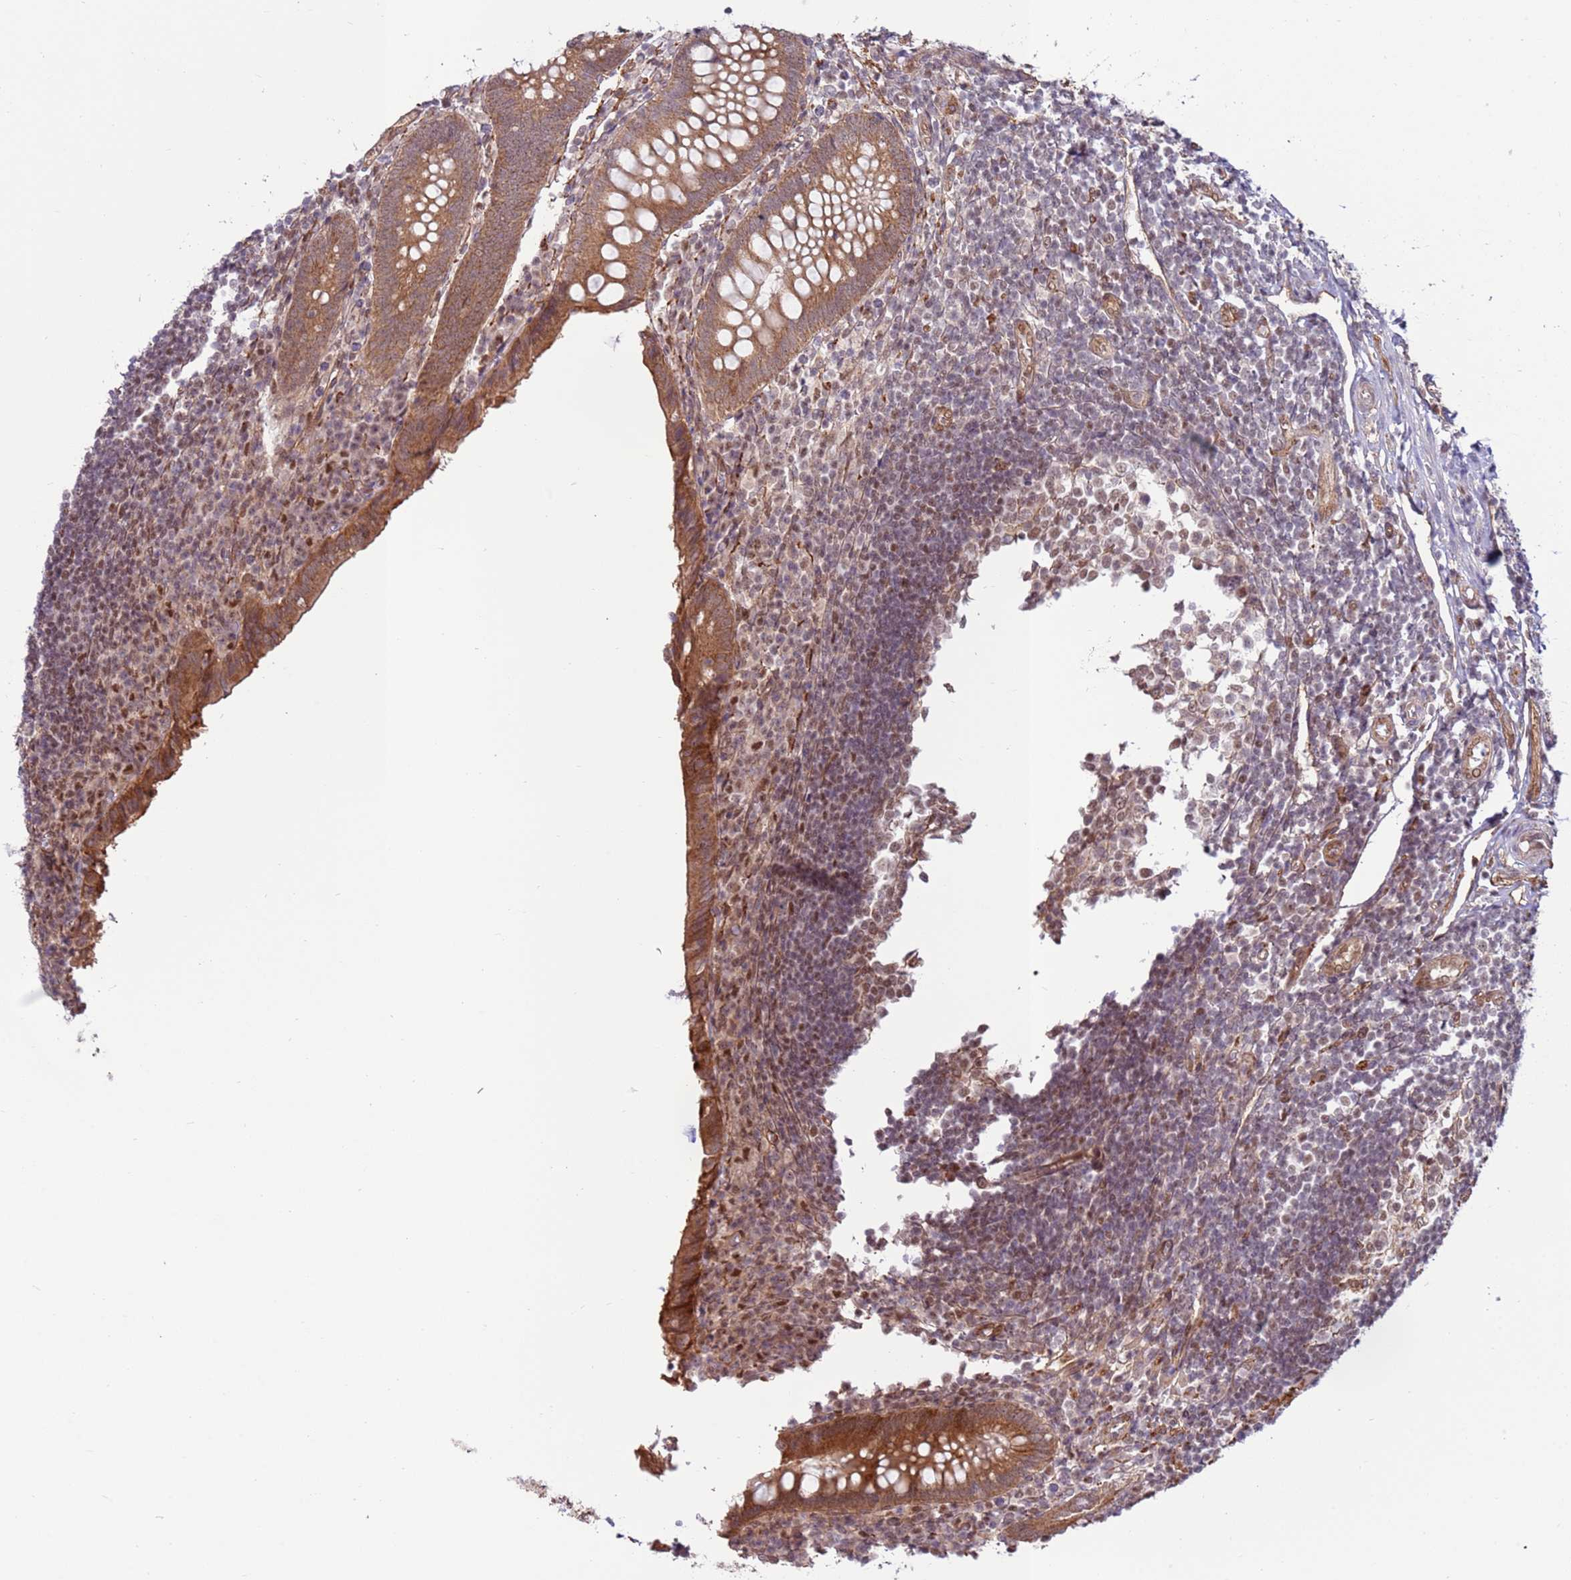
{"staining": {"intensity": "moderate", "quantity": ">75%", "location": "cytoplasmic/membranous"}, "tissue": "appendix", "cell_type": "Glandular cells", "image_type": "normal", "snomed": [{"axis": "morphology", "description": "Normal tissue, NOS"}, {"axis": "topography", "description": "Appendix"}], "caption": "Immunohistochemistry (IHC) staining of benign appendix, which exhibits medium levels of moderate cytoplasmic/membranous positivity in about >75% of glandular cells indicating moderate cytoplasmic/membranous protein positivity. The staining was performed using DAB (3,3'-diaminobenzidine) (brown) for protein detection and nuclei were counterstained in hematoxylin (blue).", "gene": "DCAF4", "patient": {"sex": "female", "age": 17}}